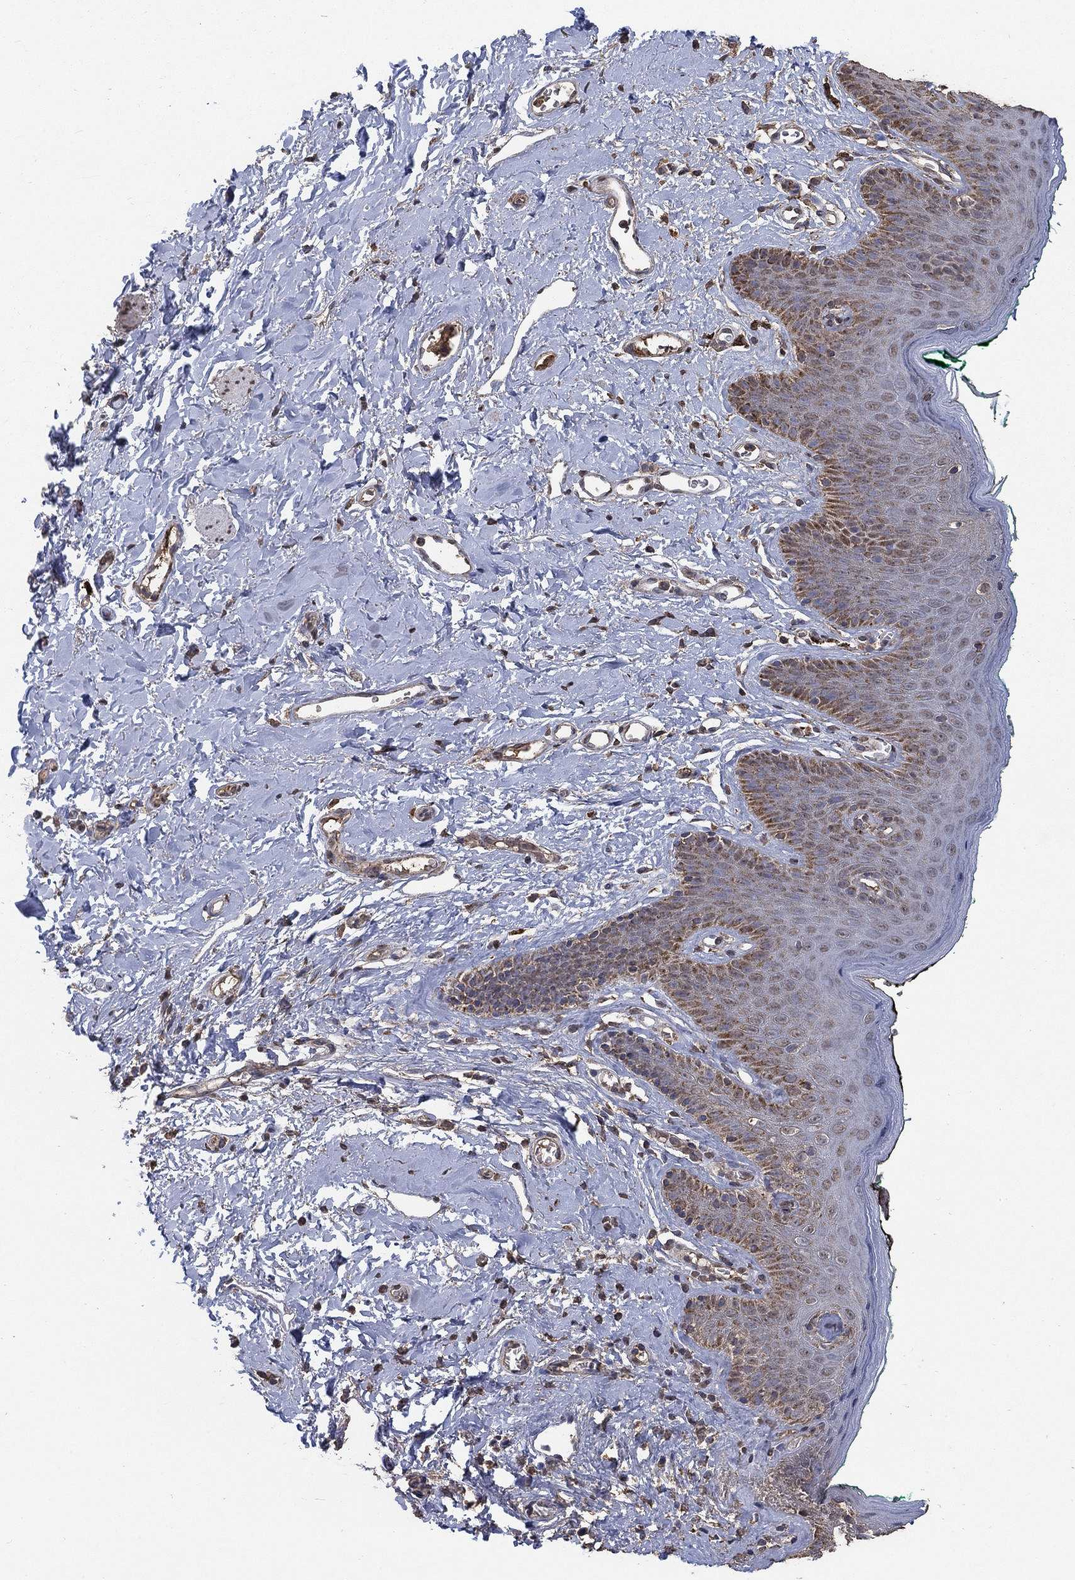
{"staining": {"intensity": "weak", "quantity": "25%-75%", "location": "cytoplasmic/membranous,nuclear"}, "tissue": "skin", "cell_type": "Epidermal cells", "image_type": "normal", "snomed": [{"axis": "morphology", "description": "Normal tissue, NOS"}, {"axis": "topography", "description": "Vulva"}], "caption": "Immunohistochemistry (DAB (3,3'-diaminobenzidine)) staining of unremarkable human skin displays weak cytoplasmic/membranous,nuclear protein positivity in approximately 25%-75% of epidermal cells. (Stains: DAB (3,3'-diaminobenzidine) in brown, nuclei in blue, Microscopy: brightfield microscopy at high magnification).", "gene": "MRPS24", "patient": {"sex": "female", "age": 66}}